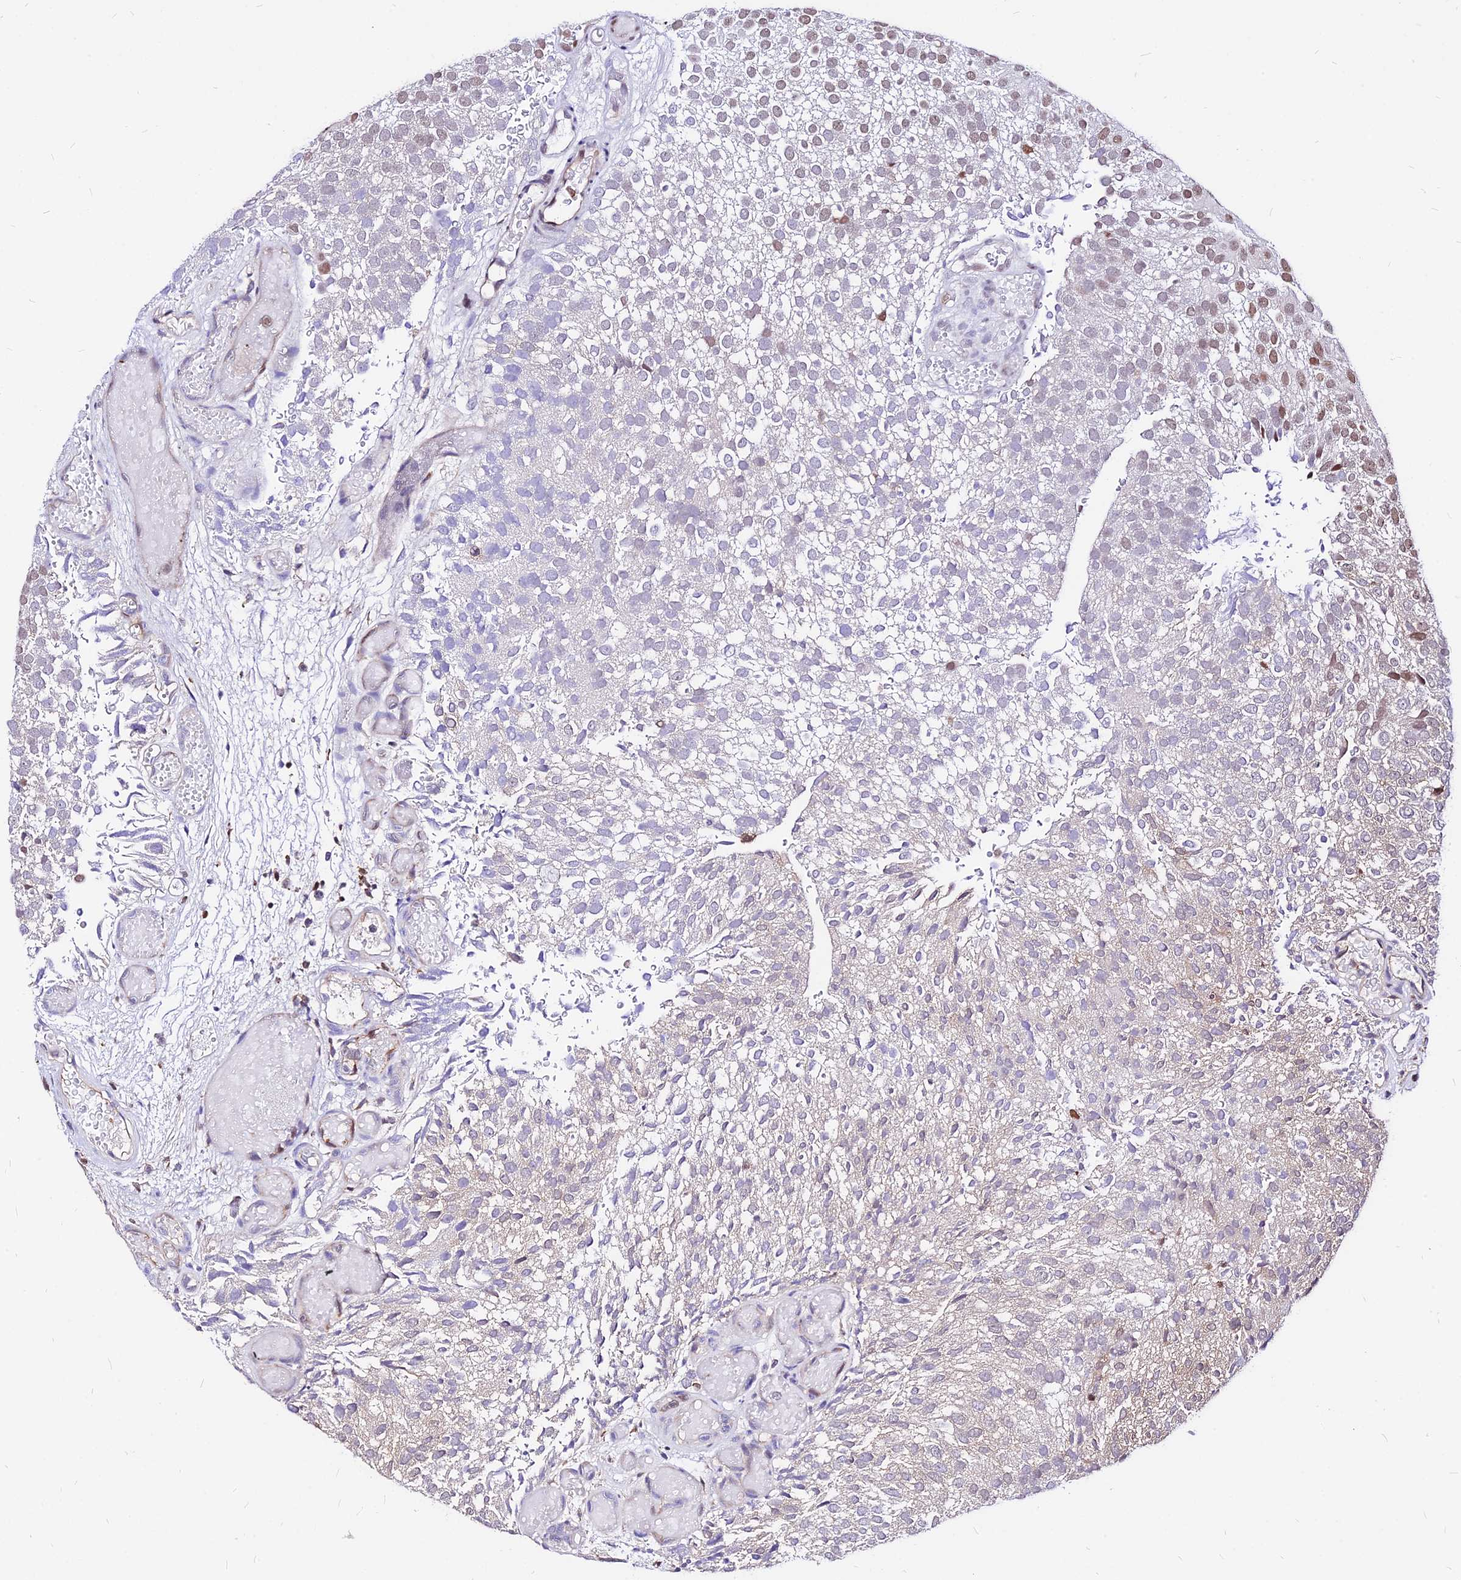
{"staining": {"intensity": "moderate", "quantity": "25%-75%", "location": "nuclear"}, "tissue": "urothelial cancer", "cell_type": "Tumor cells", "image_type": "cancer", "snomed": [{"axis": "morphology", "description": "Urothelial carcinoma, Low grade"}, {"axis": "topography", "description": "Urinary bladder"}], "caption": "Protein staining of urothelial cancer tissue demonstrates moderate nuclear staining in approximately 25%-75% of tumor cells. The staining is performed using DAB (3,3'-diaminobenzidine) brown chromogen to label protein expression. The nuclei are counter-stained blue using hematoxylin.", "gene": "PAXX", "patient": {"sex": "male", "age": 78}}